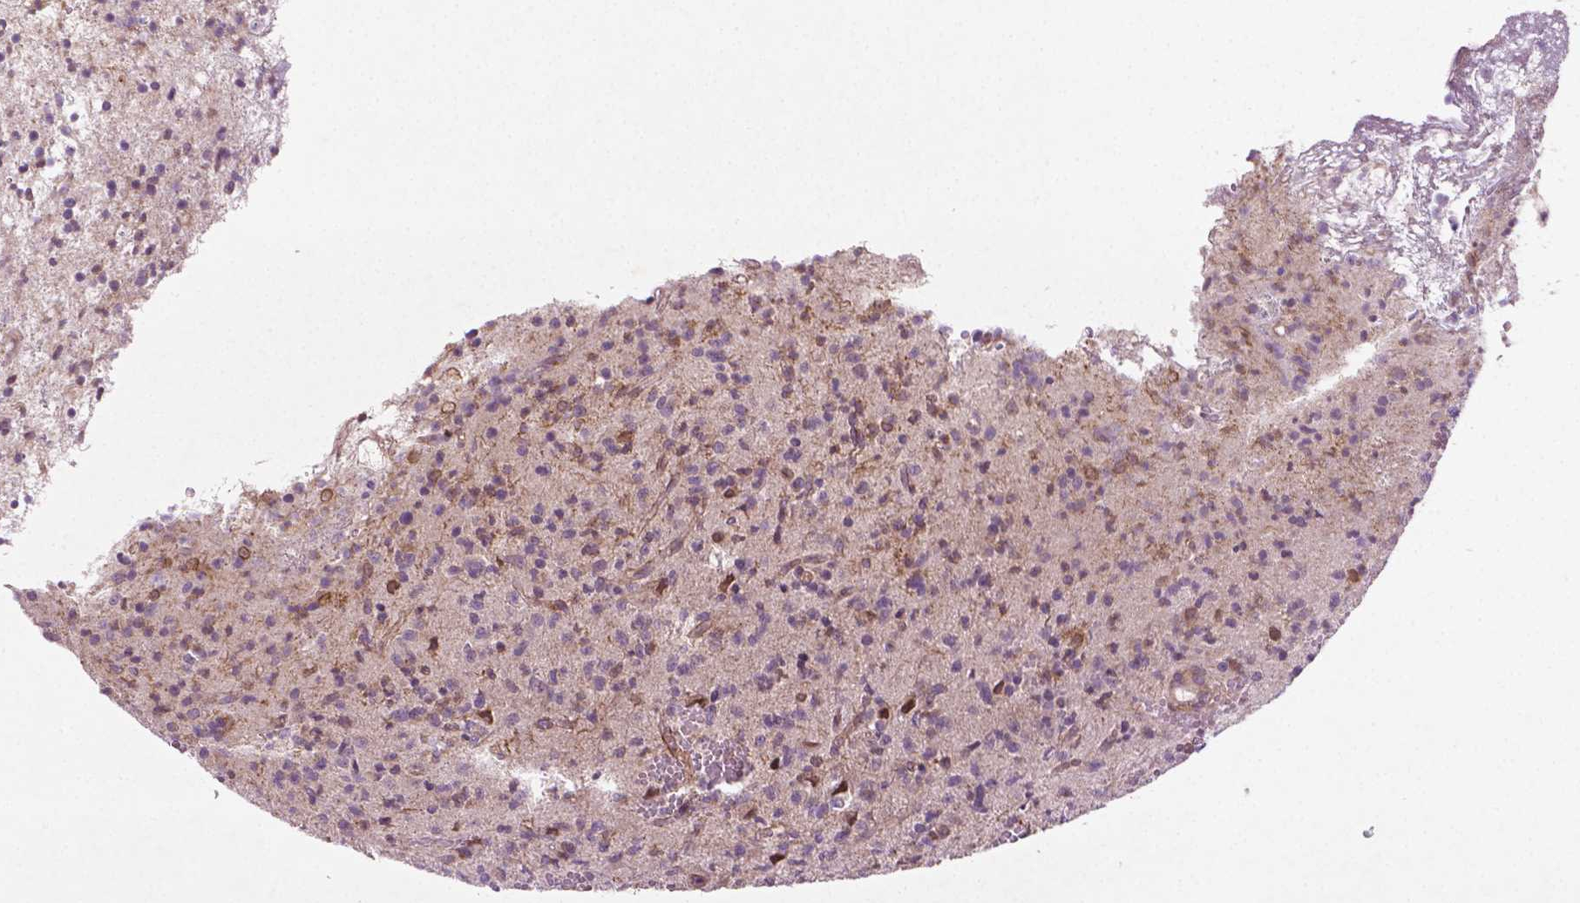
{"staining": {"intensity": "negative", "quantity": "none", "location": "none"}, "tissue": "glioma", "cell_type": "Tumor cells", "image_type": "cancer", "snomed": [{"axis": "morphology", "description": "Glioma, malignant, Low grade"}, {"axis": "topography", "description": "Brain"}], "caption": "DAB (3,3'-diaminobenzidine) immunohistochemical staining of human glioma exhibits no significant staining in tumor cells.", "gene": "TCHP", "patient": {"sex": "male", "age": 64}}